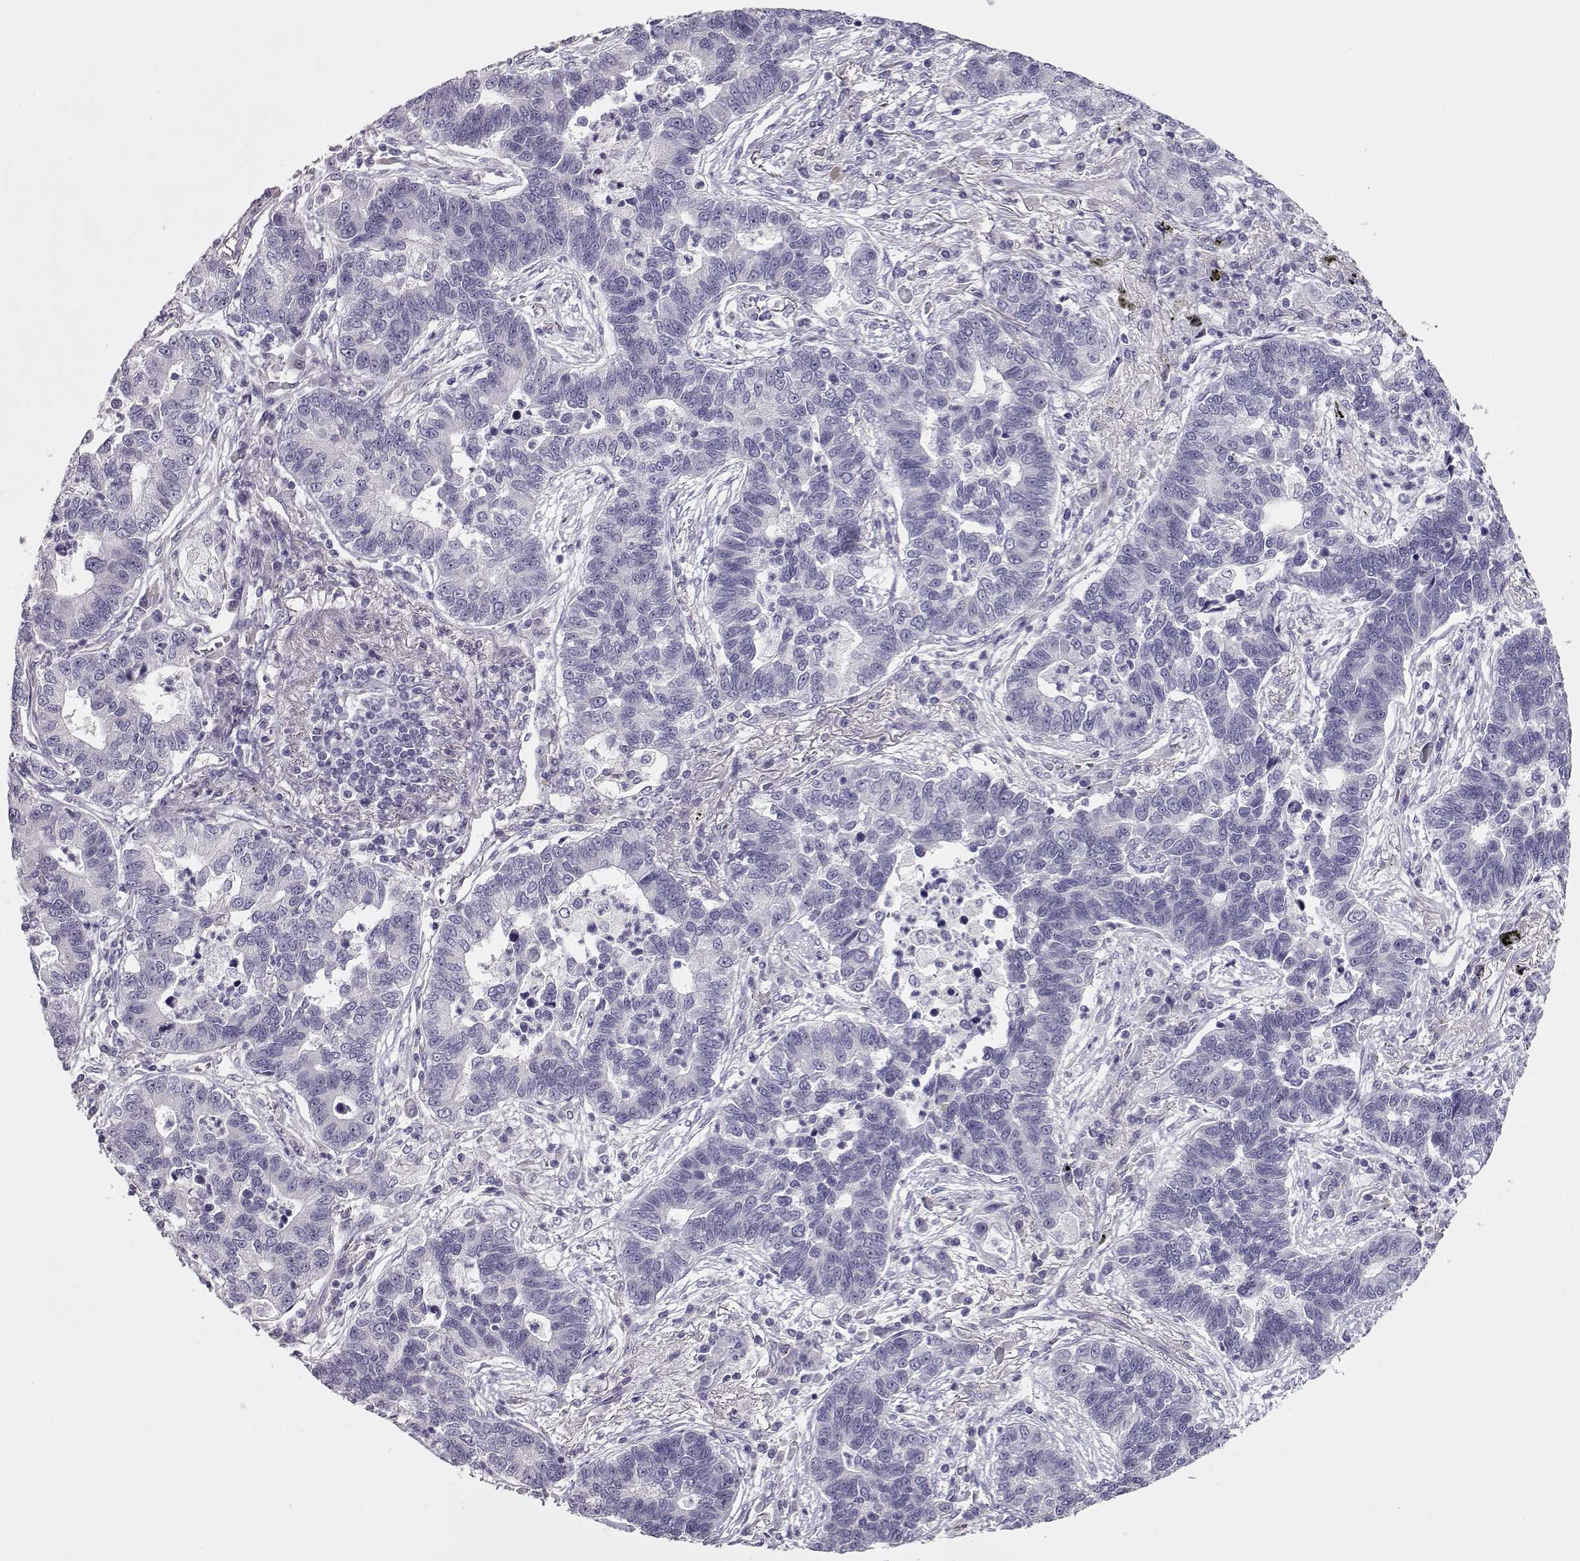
{"staining": {"intensity": "negative", "quantity": "none", "location": "none"}, "tissue": "lung cancer", "cell_type": "Tumor cells", "image_type": "cancer", "snomed": [{"axis": "morphology", "description": "Adenocarcinoma, NOS"}, {"axis": "topography", "description": "Lung"}], "caption": "Tumor cells are negative for protein expression in human lung adenocarcinoma.", "gene": "GLIPR1L2", "patient": {"sex": "female", "age": 57}}